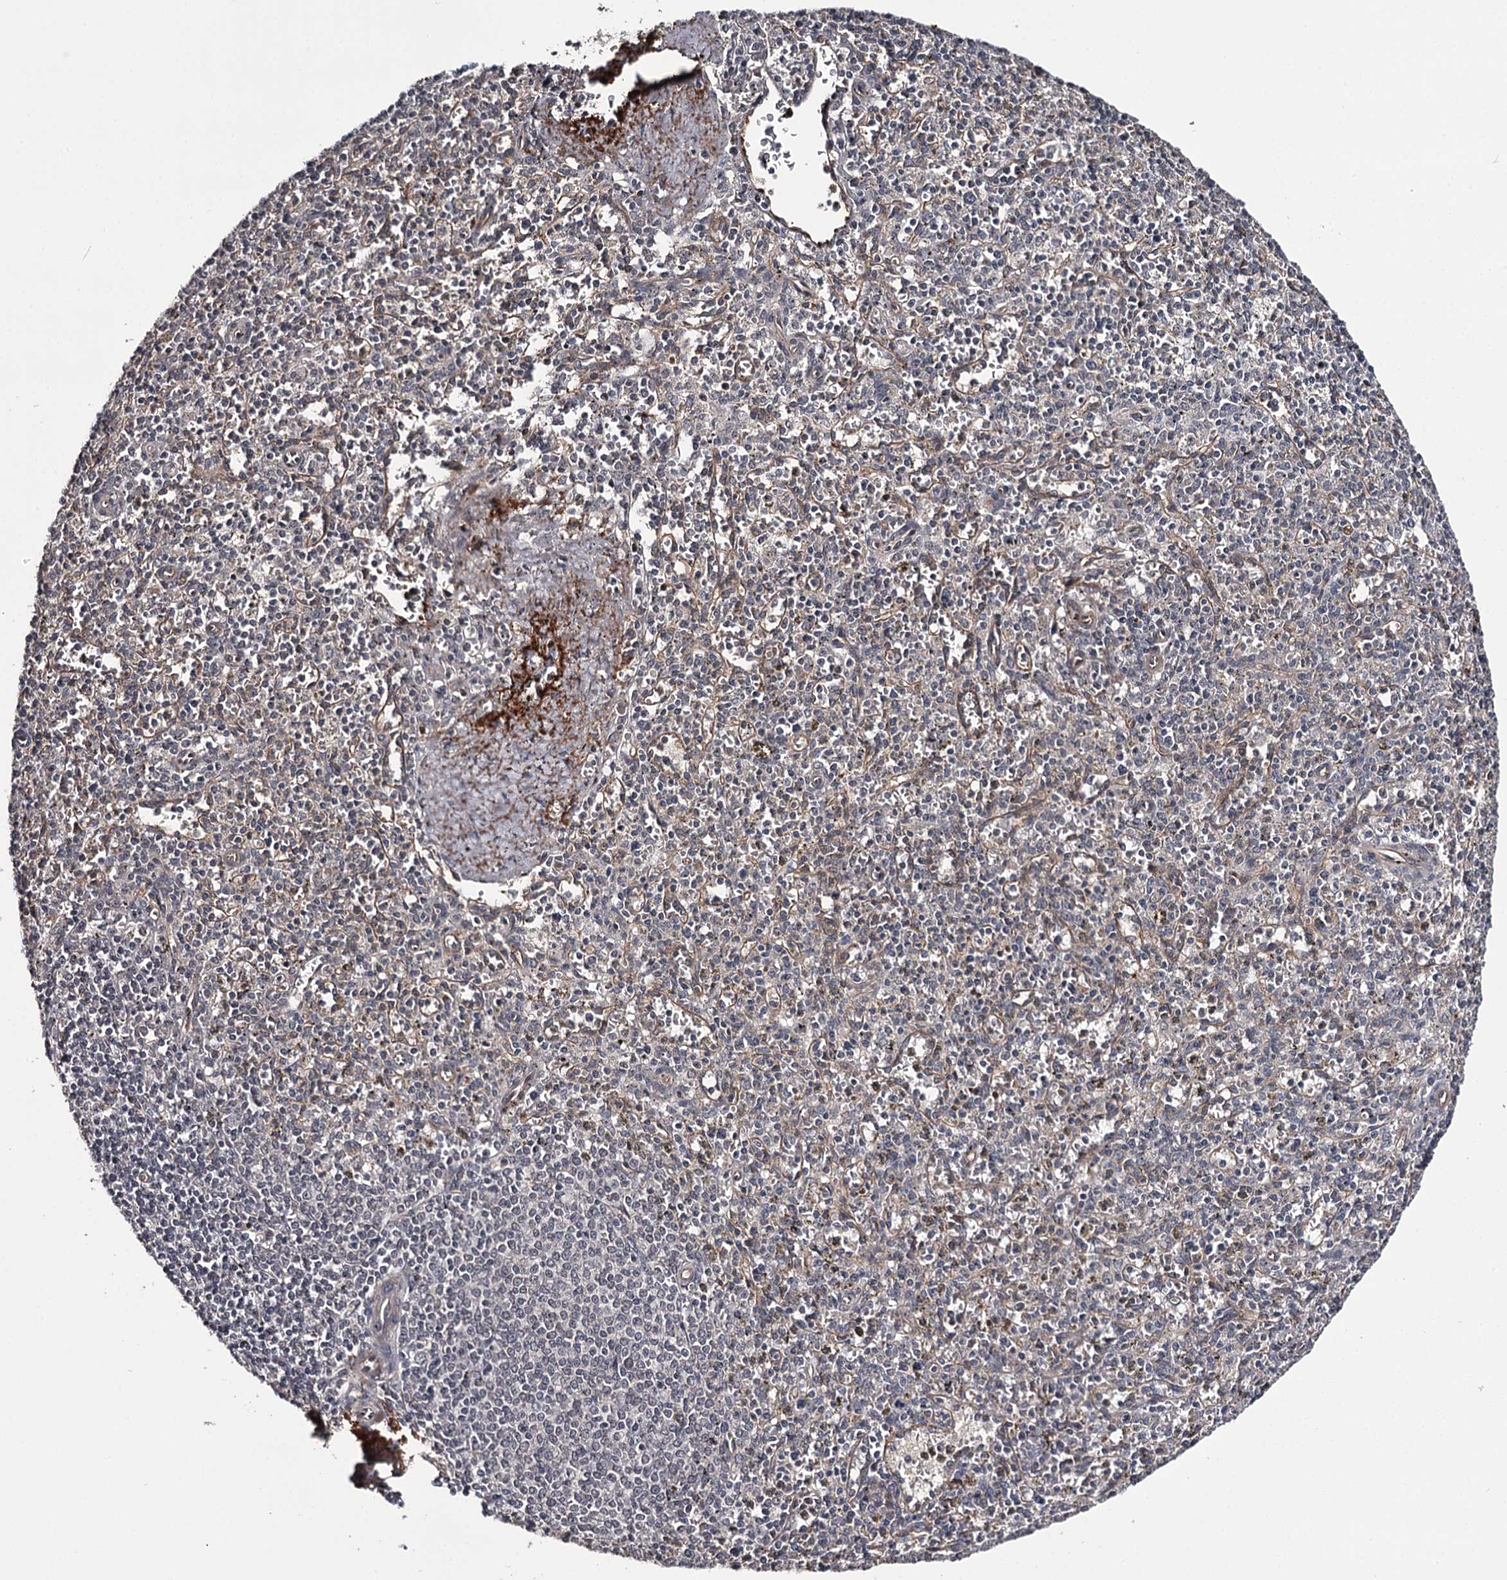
{"staining": {"intensity": "negative", "quantity": "none", "location": "none"}, "tissue": "spleen", "cell_type": "Cells in red pulp", "image_type": "normal", "snomed": [{"axis": "morphology", "description": "Normal tissue, NOS"}, {"axis": "topography", "description": "Spleen"}], "caption": "The image demonstrates no significant staining in cells in red pulp of spleen.", "gene": "CWF19L2", "patient": {"sex": "male", "age": 72}}